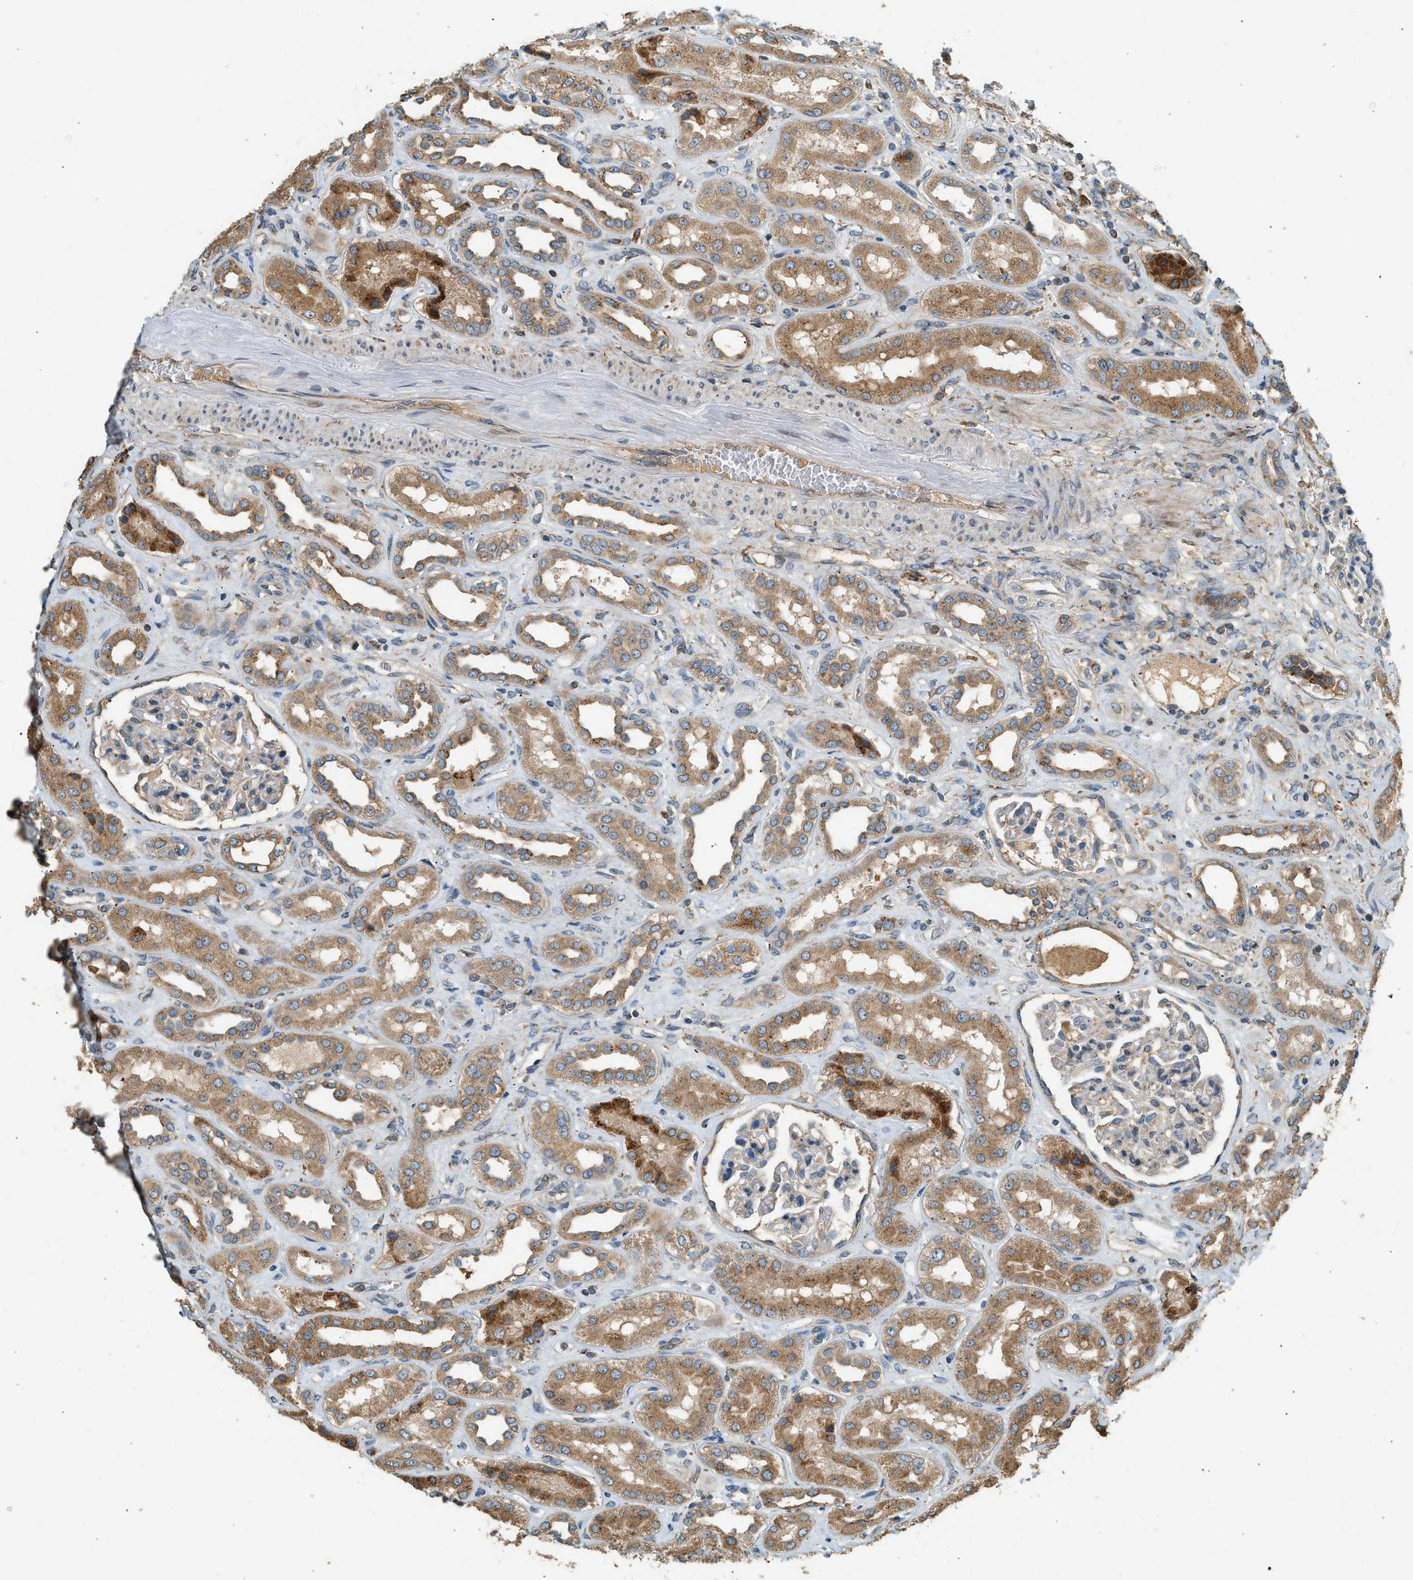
{"staining": {"intensity": "weak", "quantity": "<25%", "location": "cytoplasmic/membranous"}, "tissue": "kidney", "cell_type": "Cells in glomeruli", "image_type": "normal", "snomed": [{"axis": "morphology", "description": "Normal tissue, NOS"}, {"axis": "topography", "description": "Kidney"}], "caption": "IHC of benign kidney displays no positivity in cells in glomeruli.", "gene": "CTSB", "patient": {"sex": "male", "age": 59}}